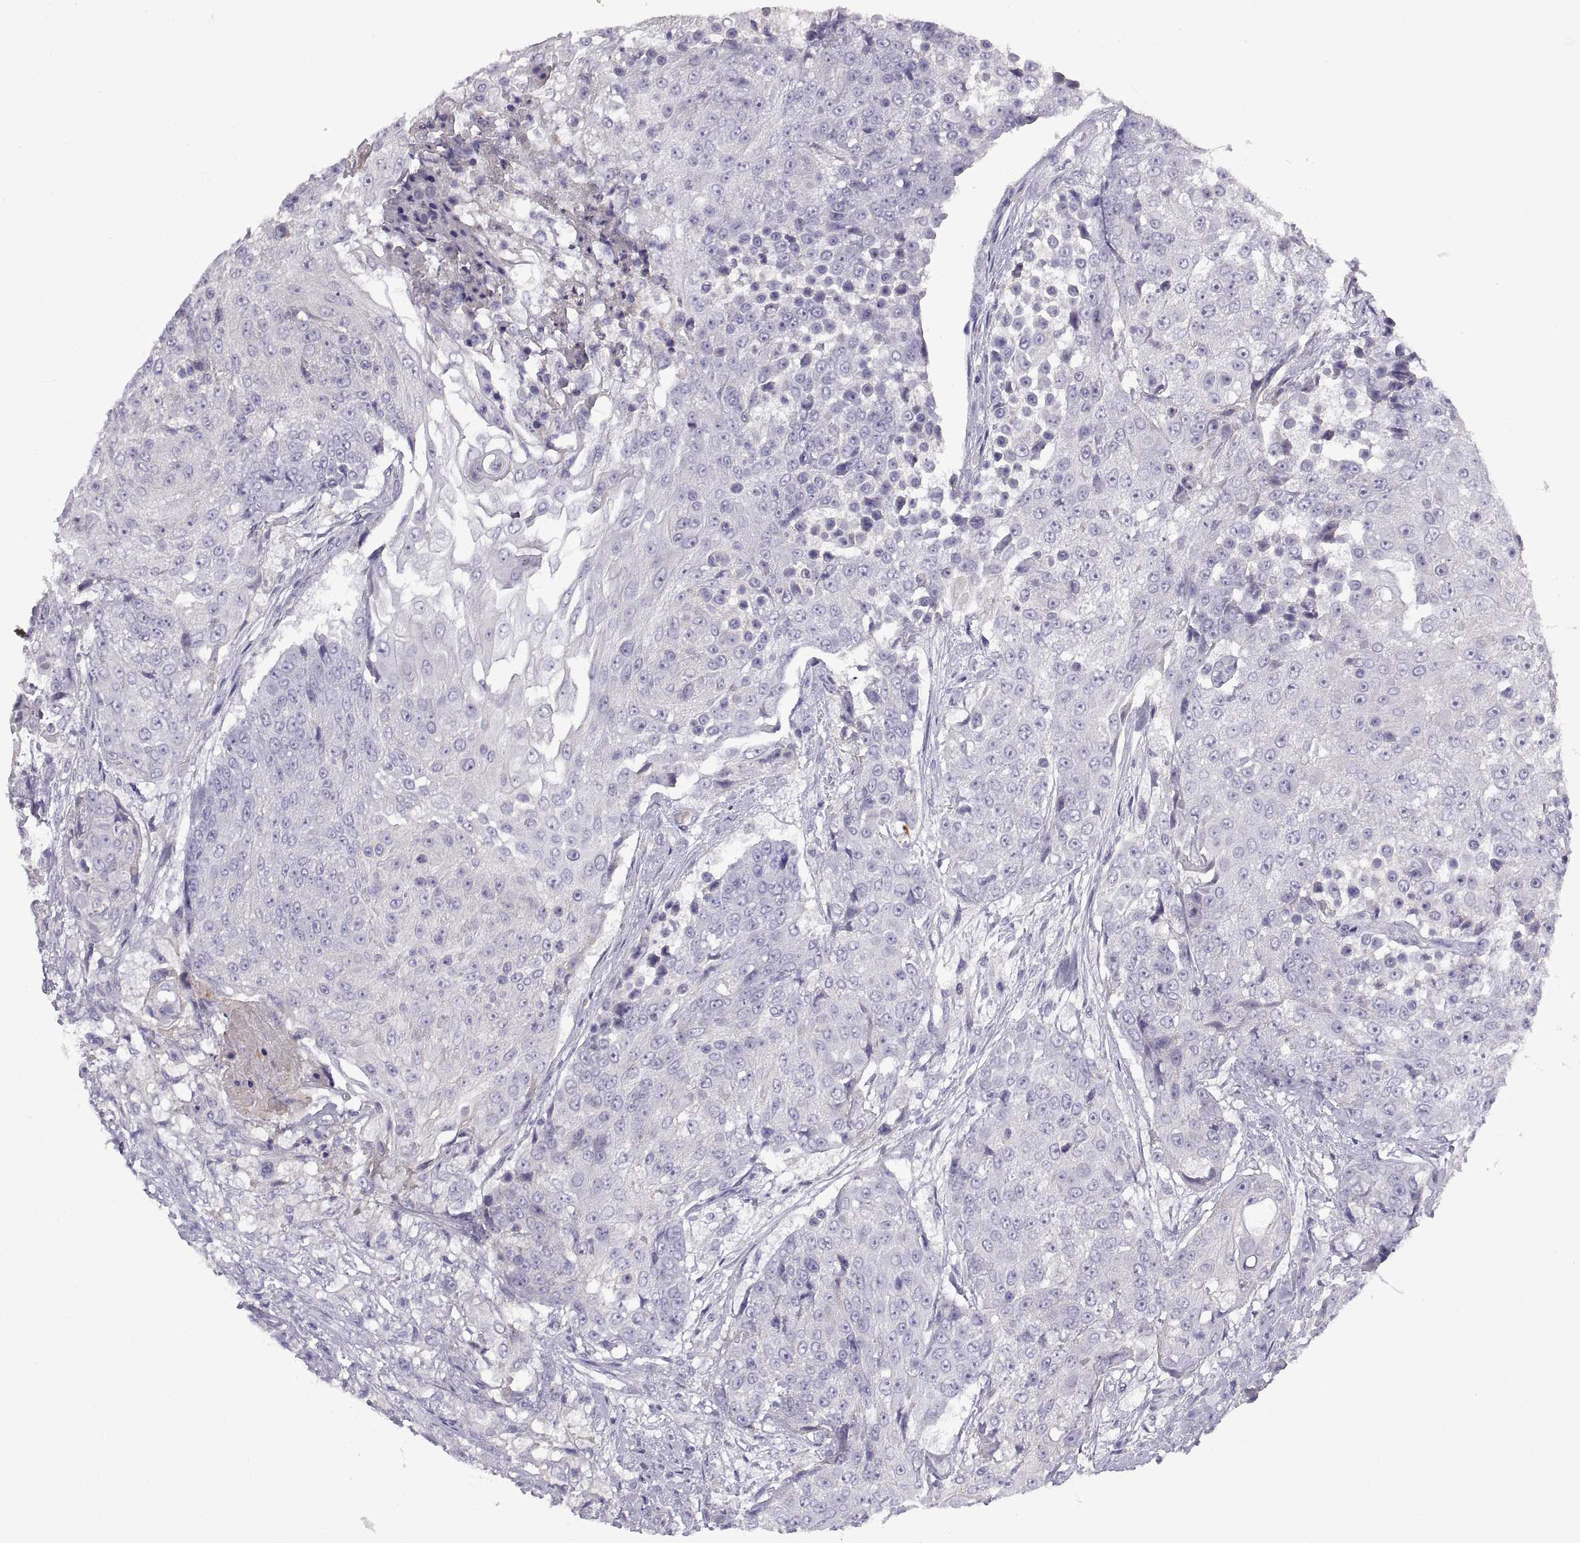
{"staining": {"intensity": "negative", "quantity": "none", "location": "none"}, "tissue": "urothelial cancer", "cell_type": "Tumor cells", "image_type": "cancer", "snomed": [{"axis": "morphology", "description": "Urothelial carcinoma, High grade"}, {"axis": "topography", "description": "Urinary bladder"}], "caption": "Tumor cells are negative for brown protein staining in urothelial cancer. (Stains: DAB (3,3'-diaminobenzidine) immunohistochemistry (IHC) with hematoxylin counter stain, Microscopy: brightfield microscopy at high magnification).", "gene": "CRYBB3", "patient": {"sex": "female", "age": 63}}